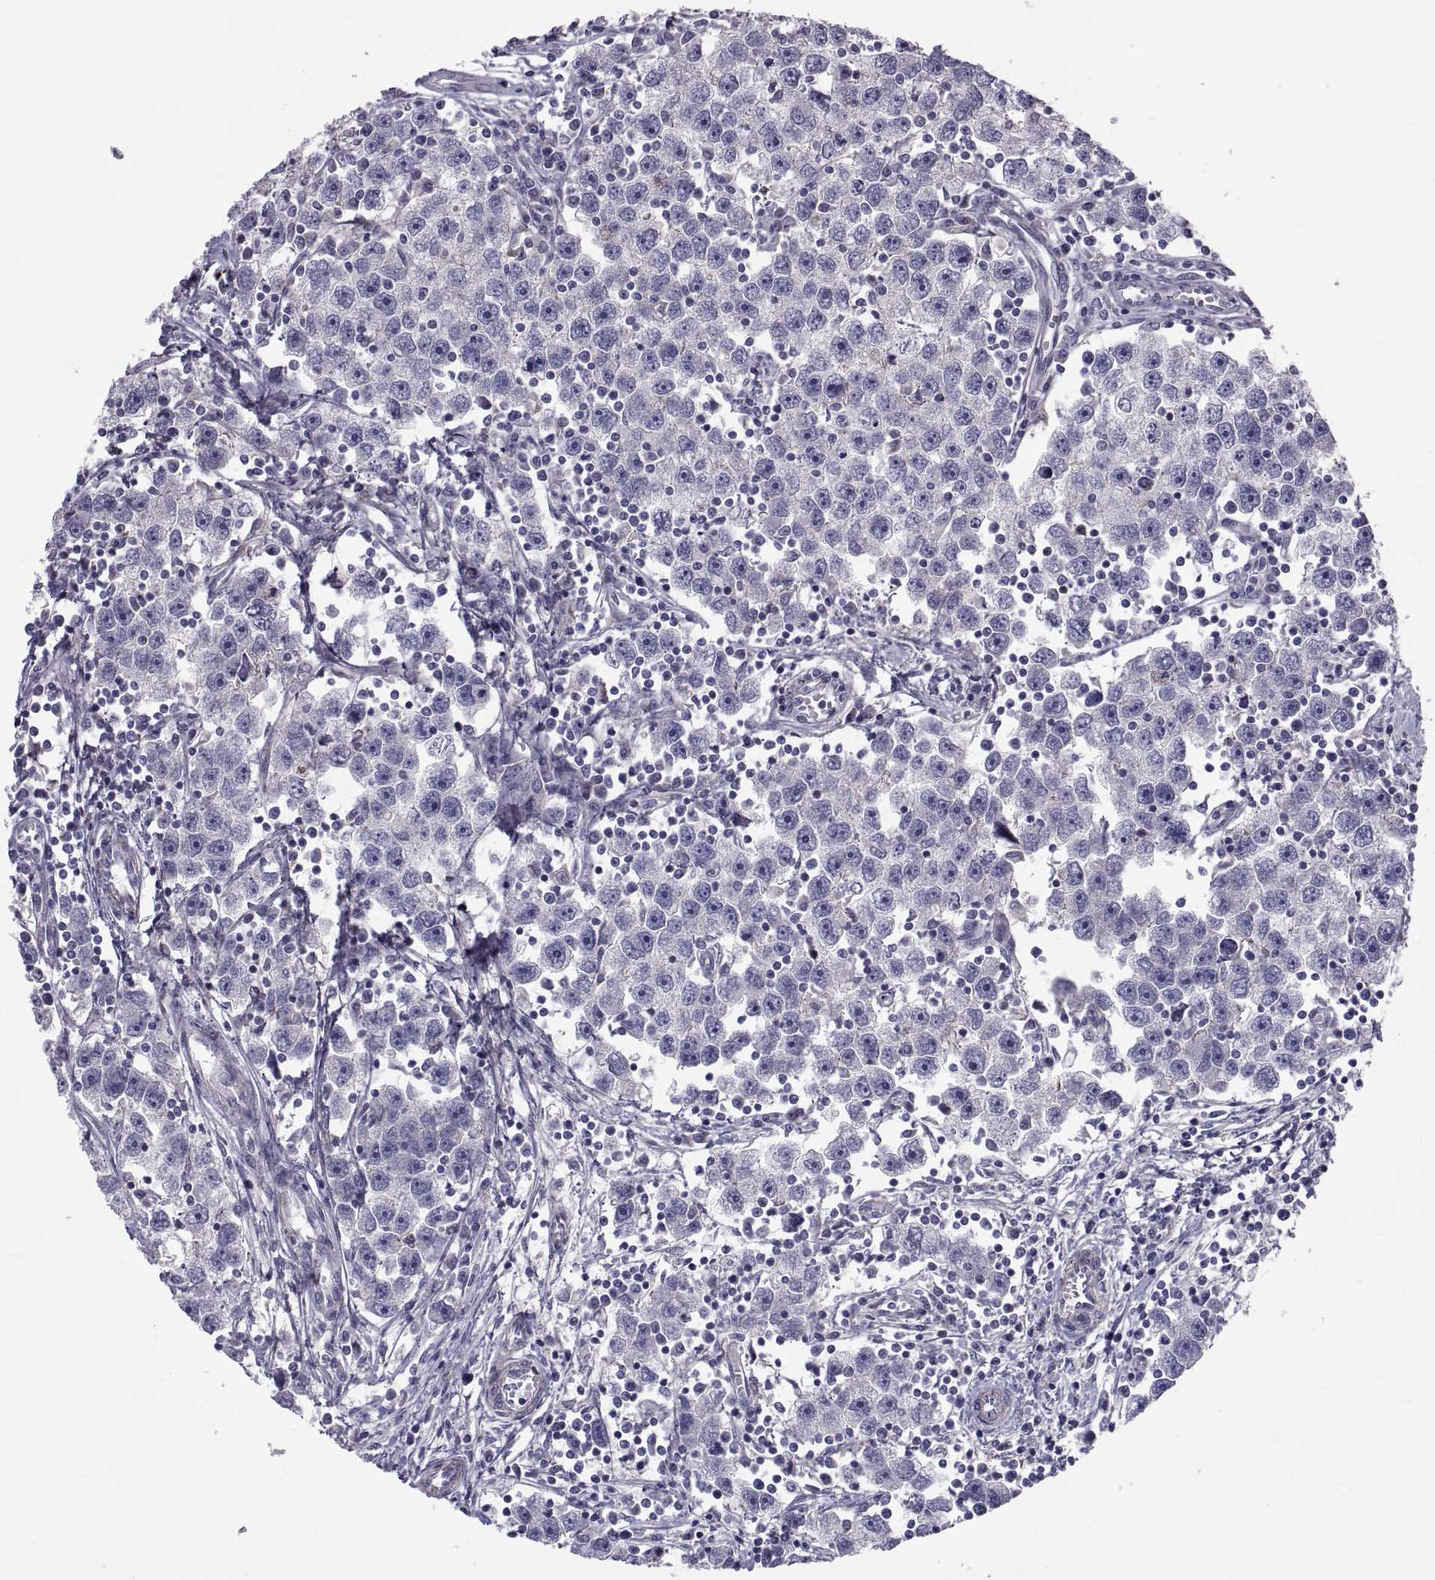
{"staining": {"intensity": "negative", "quantity": "none", "location": "none"}, "tissue": "testis cancer", "cell_type": "Tumor cells", "image_type": "cancer", "snomed": [{"axis": "morphology", "description": "Seminoma, NOS"}, {"axis": "topography", "description": "Testis"}], "caption": "Histopathology image shows no protein positivity in tumor cells of testis cancer (seminoma) tissue. (Immunohistochemistry, brightfield microscopy, high magnification).", "gene": "ANO1", "patient": {"sex": "male", "age": 30}}